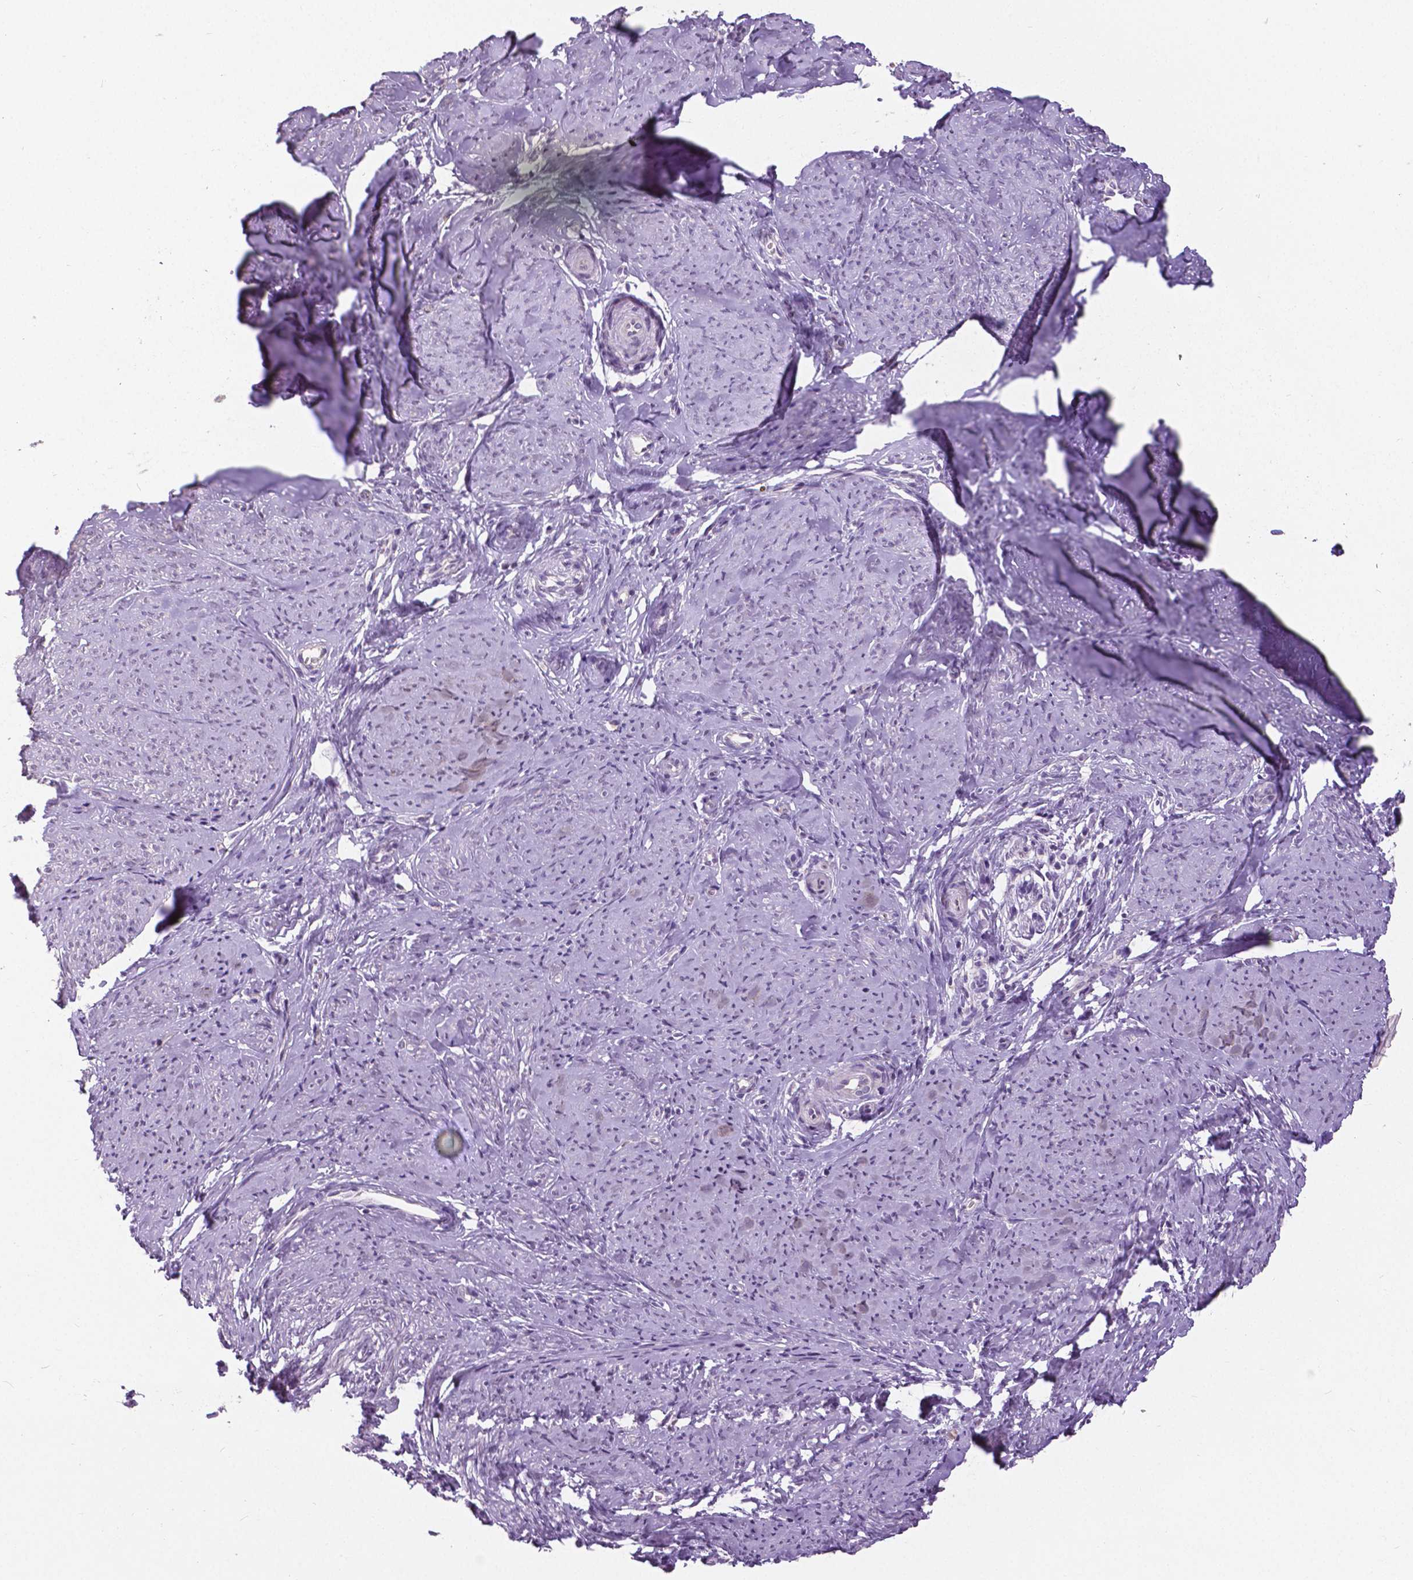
{"staining": {"intensity": "negative", "quantity": "none", "location": "none"}, "tissue": "smooth muscle", "cell_type": "Smooth muscle cells", "image_type": "normal", "snomed": [{"axis": "morphology", "description": "Normal tissue, NOS"}, {"axis": "topography", "description": "Smooth muscle"}], "caption": "High magnification brightfield microscopy of unremarkable smooth muscle stained with DAB (3,3'-diaminobenzidine) (brown) and counterstained with hematoxylin (blue): smooth muscle cells show no significant positivity. Brightfield microscopy of immunohistochemistry stained with DAB (3,3'-diaminobenzidine) (brown) and hematoxylin (blue), captured at high magnification.", "gene": "FOXA1", "patient": {"sex": "female", "age": 48}}